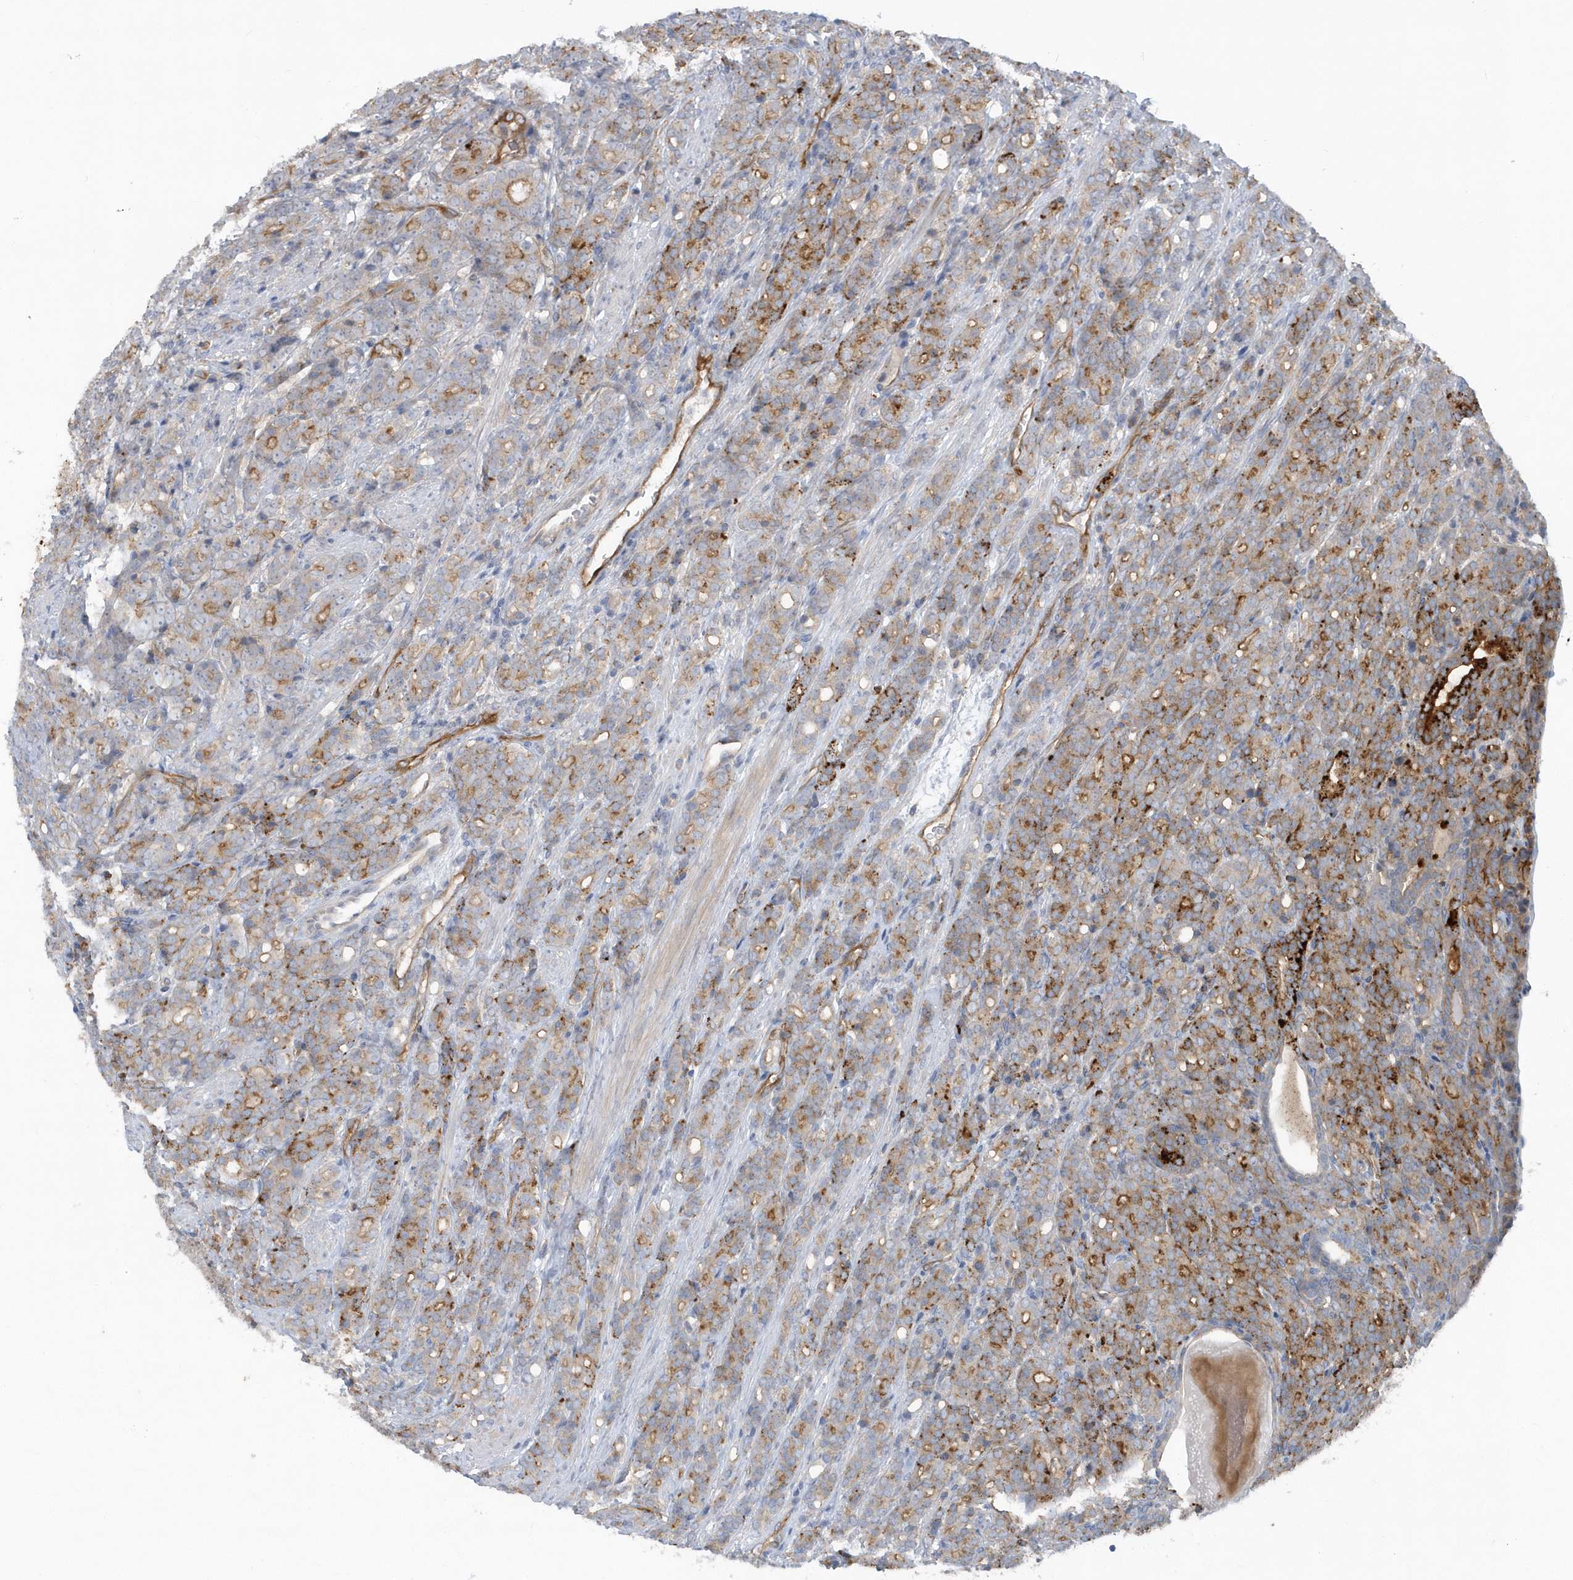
{"staining": {"intensity": "moderate", "quantity": "25%-75%", "location": "cytoplasmic/membranous"}, "tissue": "prostate cancer", "cell_type": "Tumor cells", "image_type": "cancer", "snomed": [{"axis": "morphology", "description": "Adenocarcinoma, High grade"}, {"axis": "topography", "description": "Prostate"}], "caption": "Brown immunohistochemical staining in prostate cancer (adenocarcinoma (high-grade)) reveals moderate cytoplasmic/membranous staining in about 25%-75% of tumor cells.", "gene": "RAI14", "patient": {"sex": "male", "age": 62}}